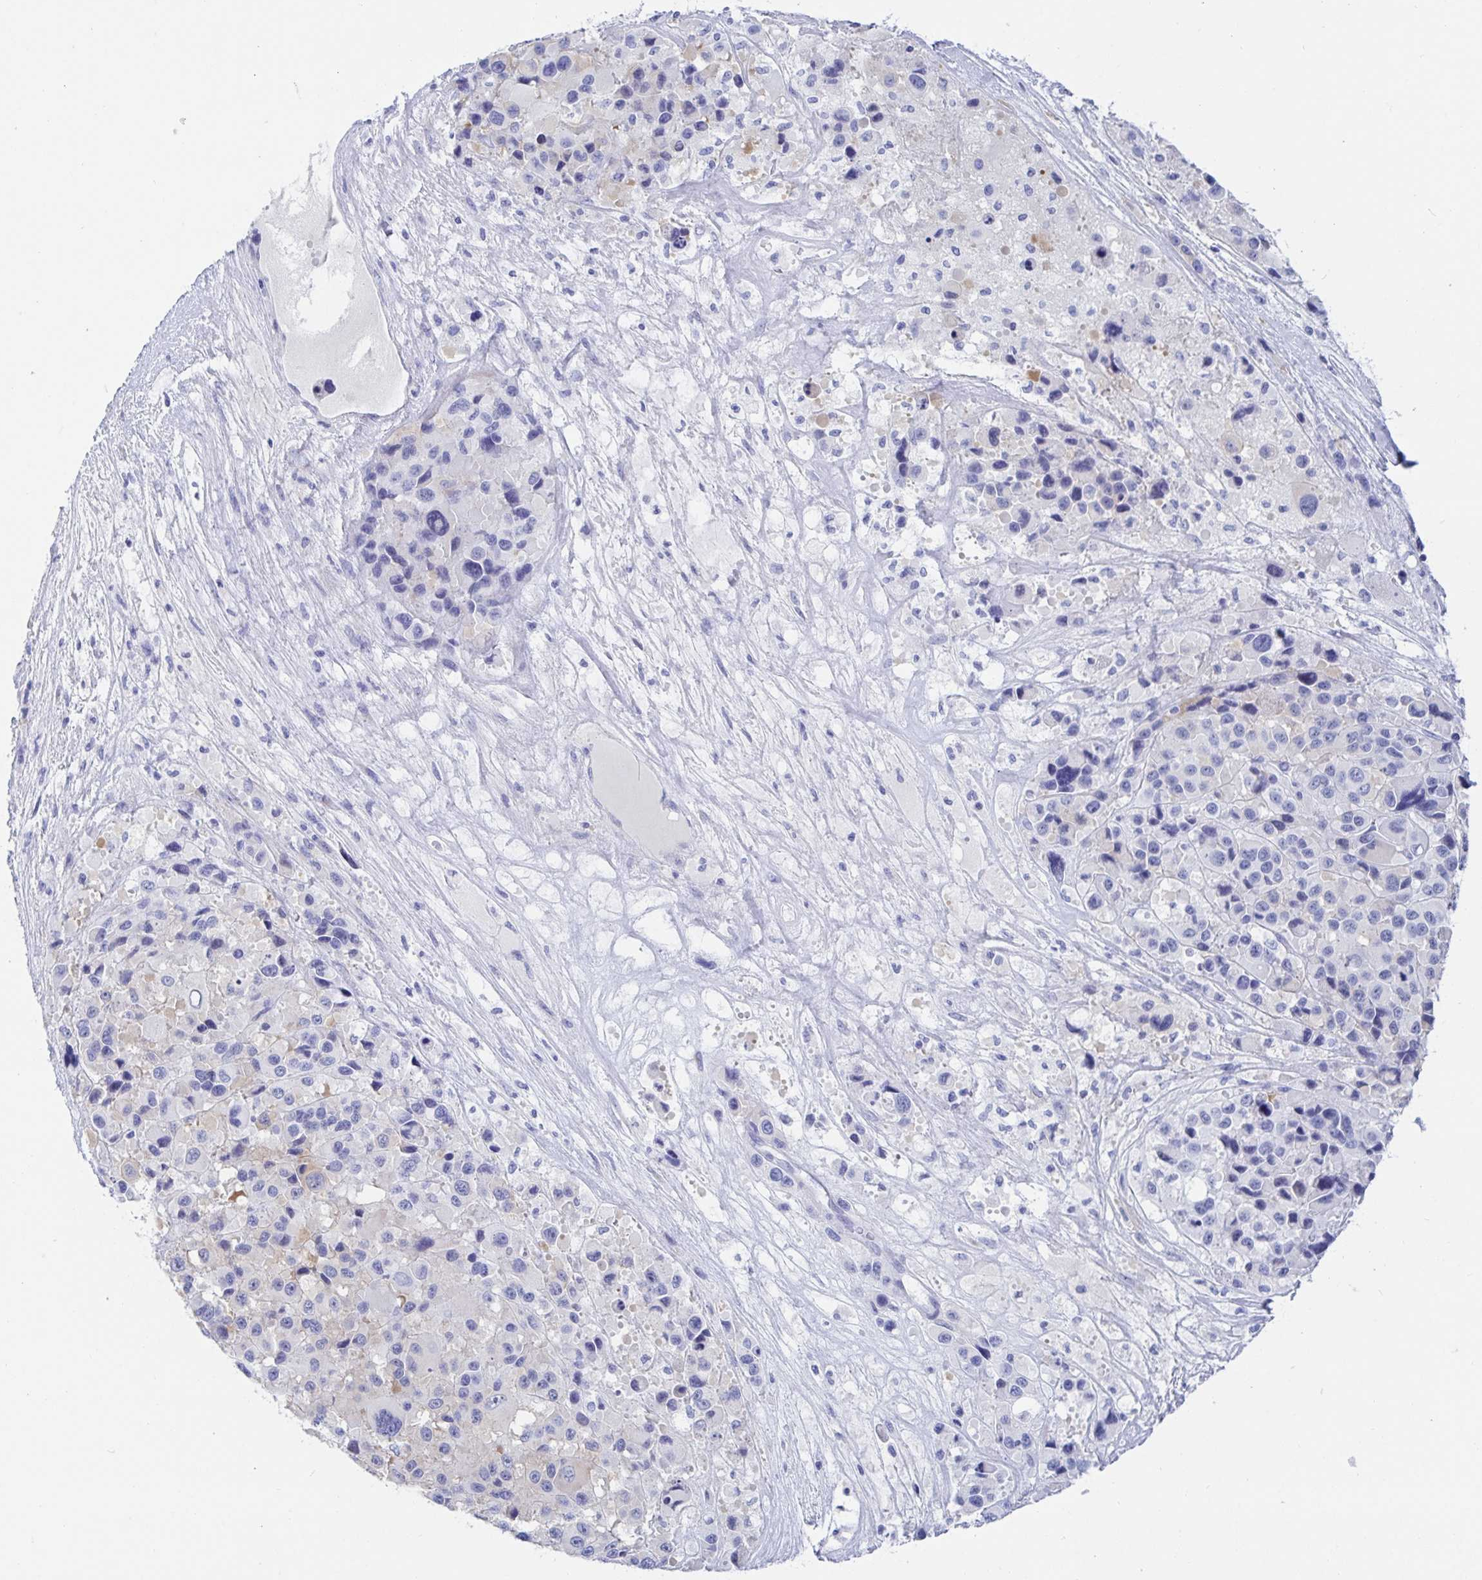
{"staining": {"intensity": "negative", "quantity": "none", "location": "none"}, "tissue": "melanoma", "cell_type": "Tumor cells", "image_type": "cancer", "snomed": [{"axis": "morphology", "description": "Malignant melanoma, Metastatic site"}, {"axis": "topography", "description": "Lymph node"}], "caption": "IHC micrograph of neoplastic tissue: human melanoma stained with DAB exhibits no significant protein staining in tumor cells.", "gene": "KCNH6", "patient": {"sex": "female", "age": 65}}